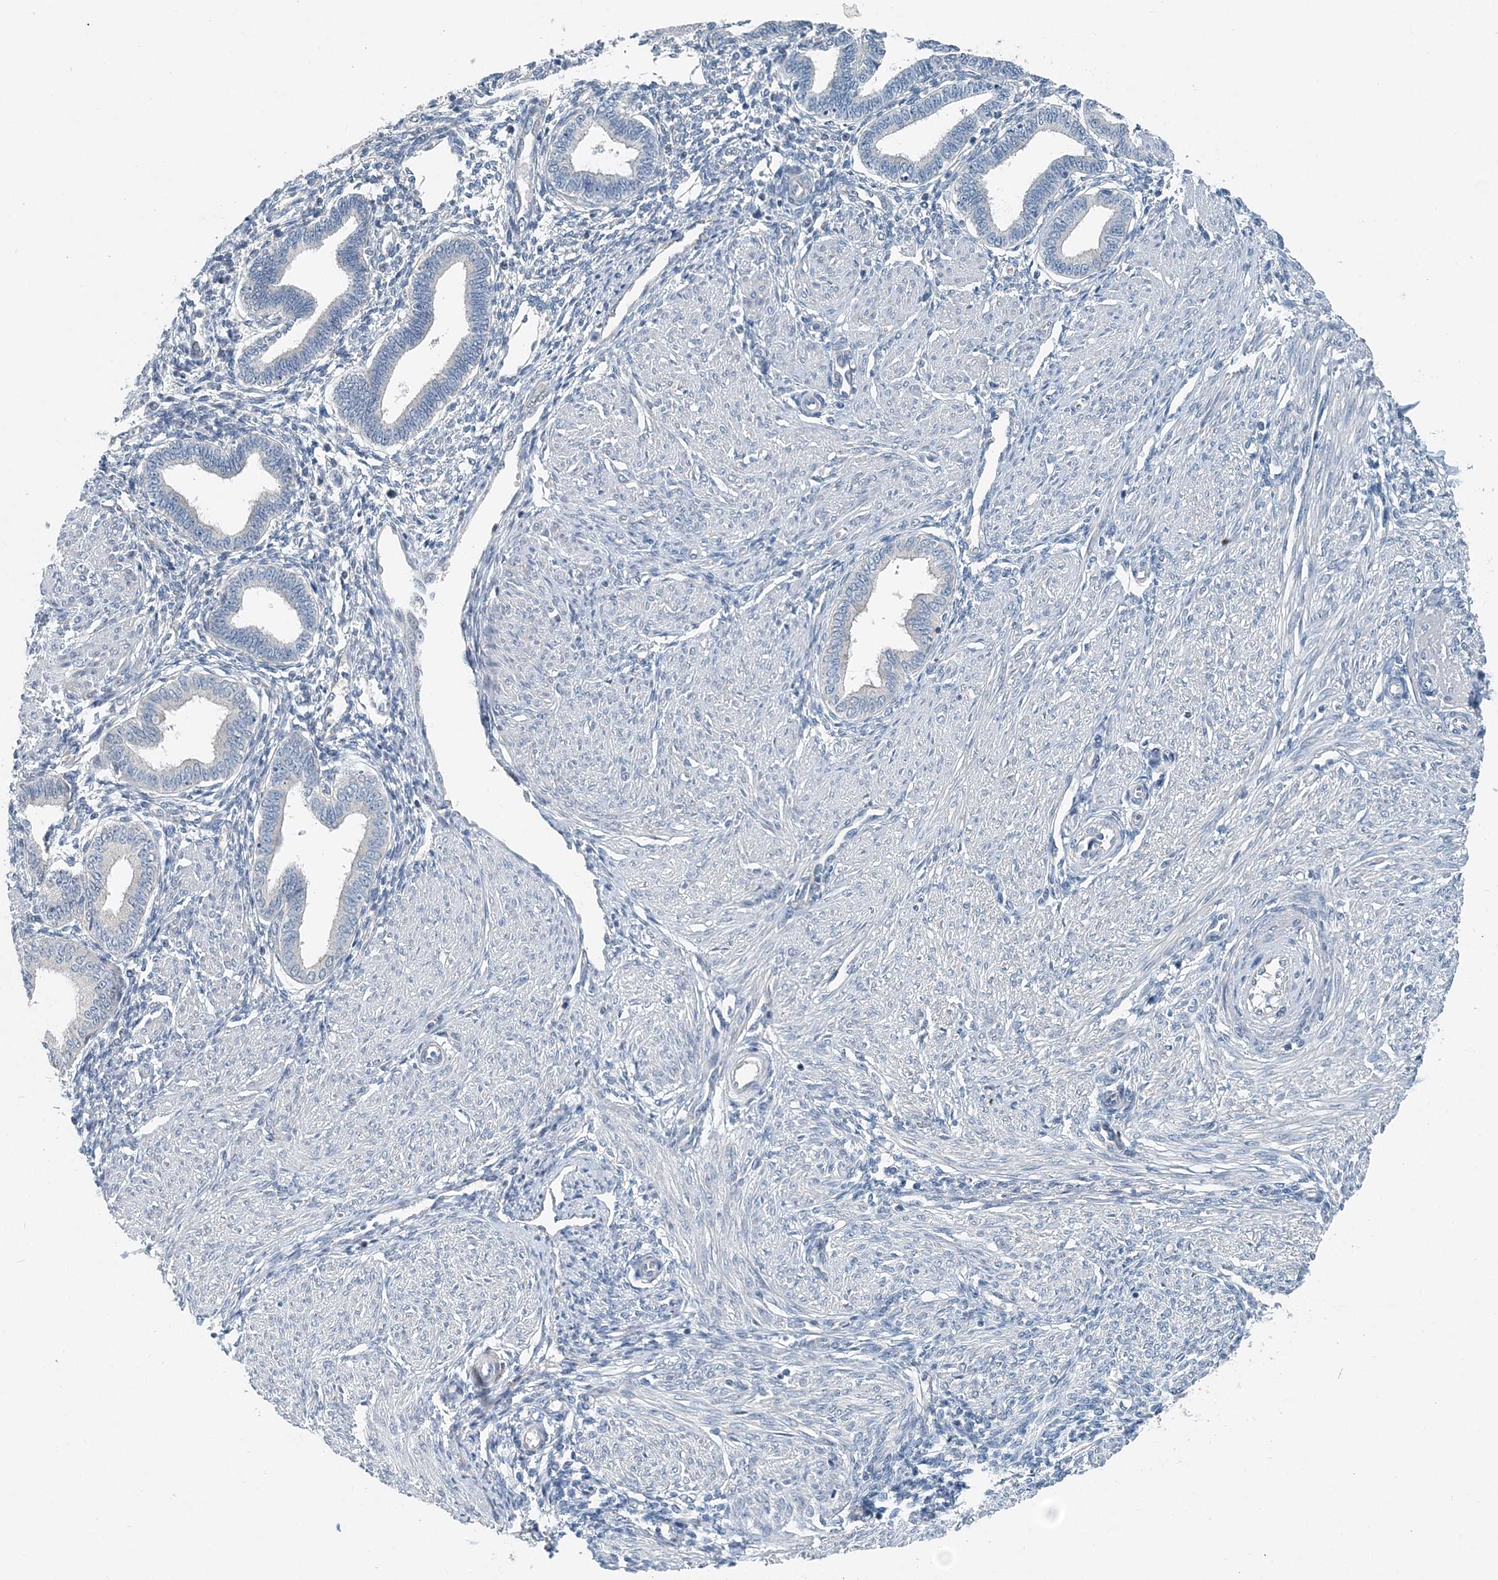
{"staining": {"intensity": "weak", "quantity": "<25%", "location": "cytoplasmic/membranous"}, "tissue": "endometrium", "cell_type": "Cells in endometrial stroma", "image_type": "normal", "snomed": [{"axis": "morphology", "description": "Normal tissue, NOS"}, {"axis": "topography", "description": "Endometrium"}], "caption": "IHC of unremarkable human endometrium exhibits no staining in cells in endometrial stroma. Brightfield microscopy of IHC stained with DAB (3,3'-diaminobenzidine) (brown) and hematoxylin (blue), captured at high magnification.", "gene": "EEF1A2", "patient": {"sex": "female", "age": 53}}